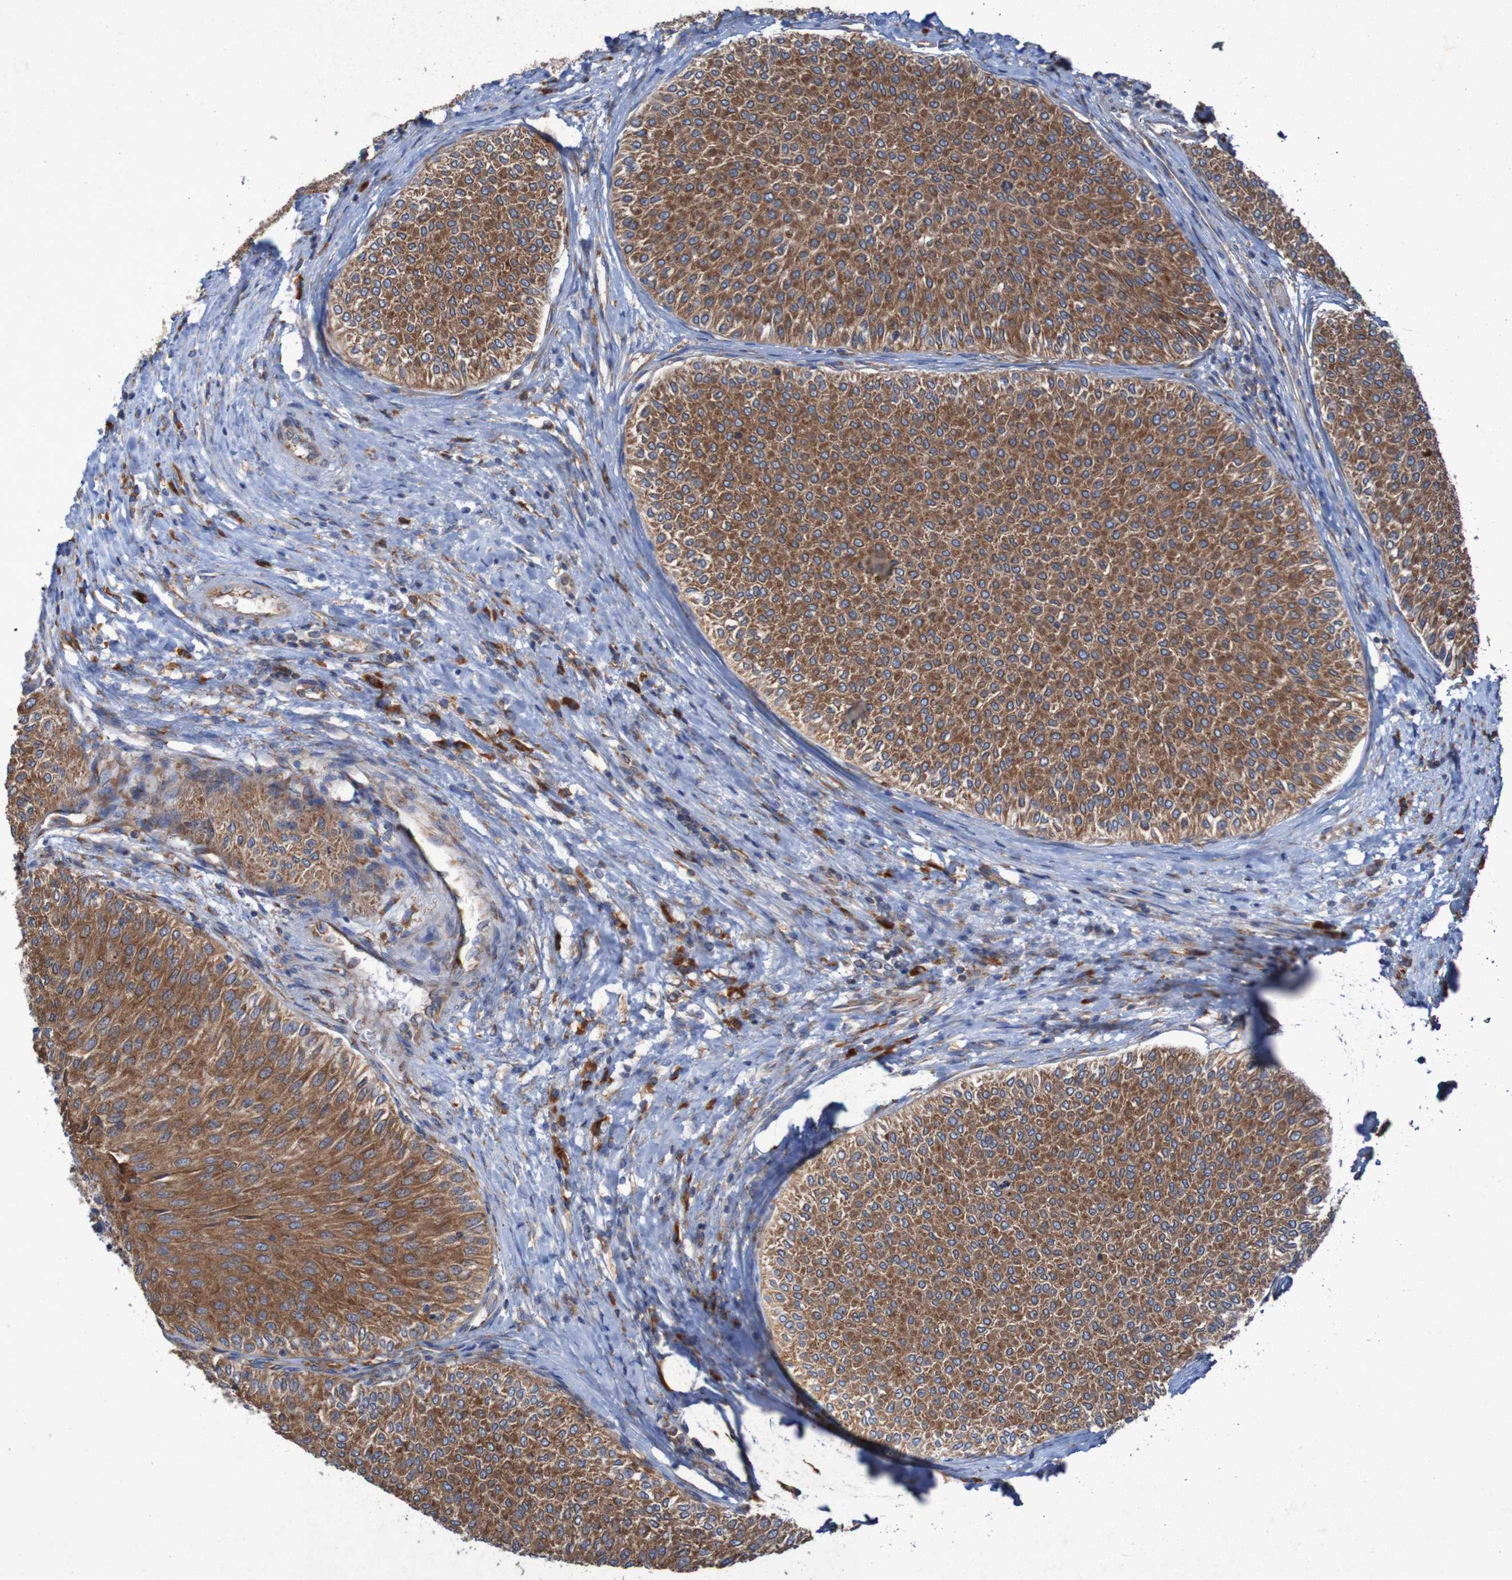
{"staining": {"intensity": "strong", "quantity": ">75%", "location": "cytoplasmic/membranous"}, "tissue": "urothelial cancer", "cell_type": "Tumor cells", "image_type": "cancer", "snomed": [{"axis": "morphology", "description": "Urothelial carcinoma, Low grade"}, {"axis": "topography", "description": "Urinary bladder"}], "caption": "IHC image of human urothelial cancer stained for a protein (brown), which displays high levels of strong cytoplasmic/membranous staining in approximately >75% of tumor cells.", "gene": "RPL10", "patient": {"sex": "male", "age": 78}}